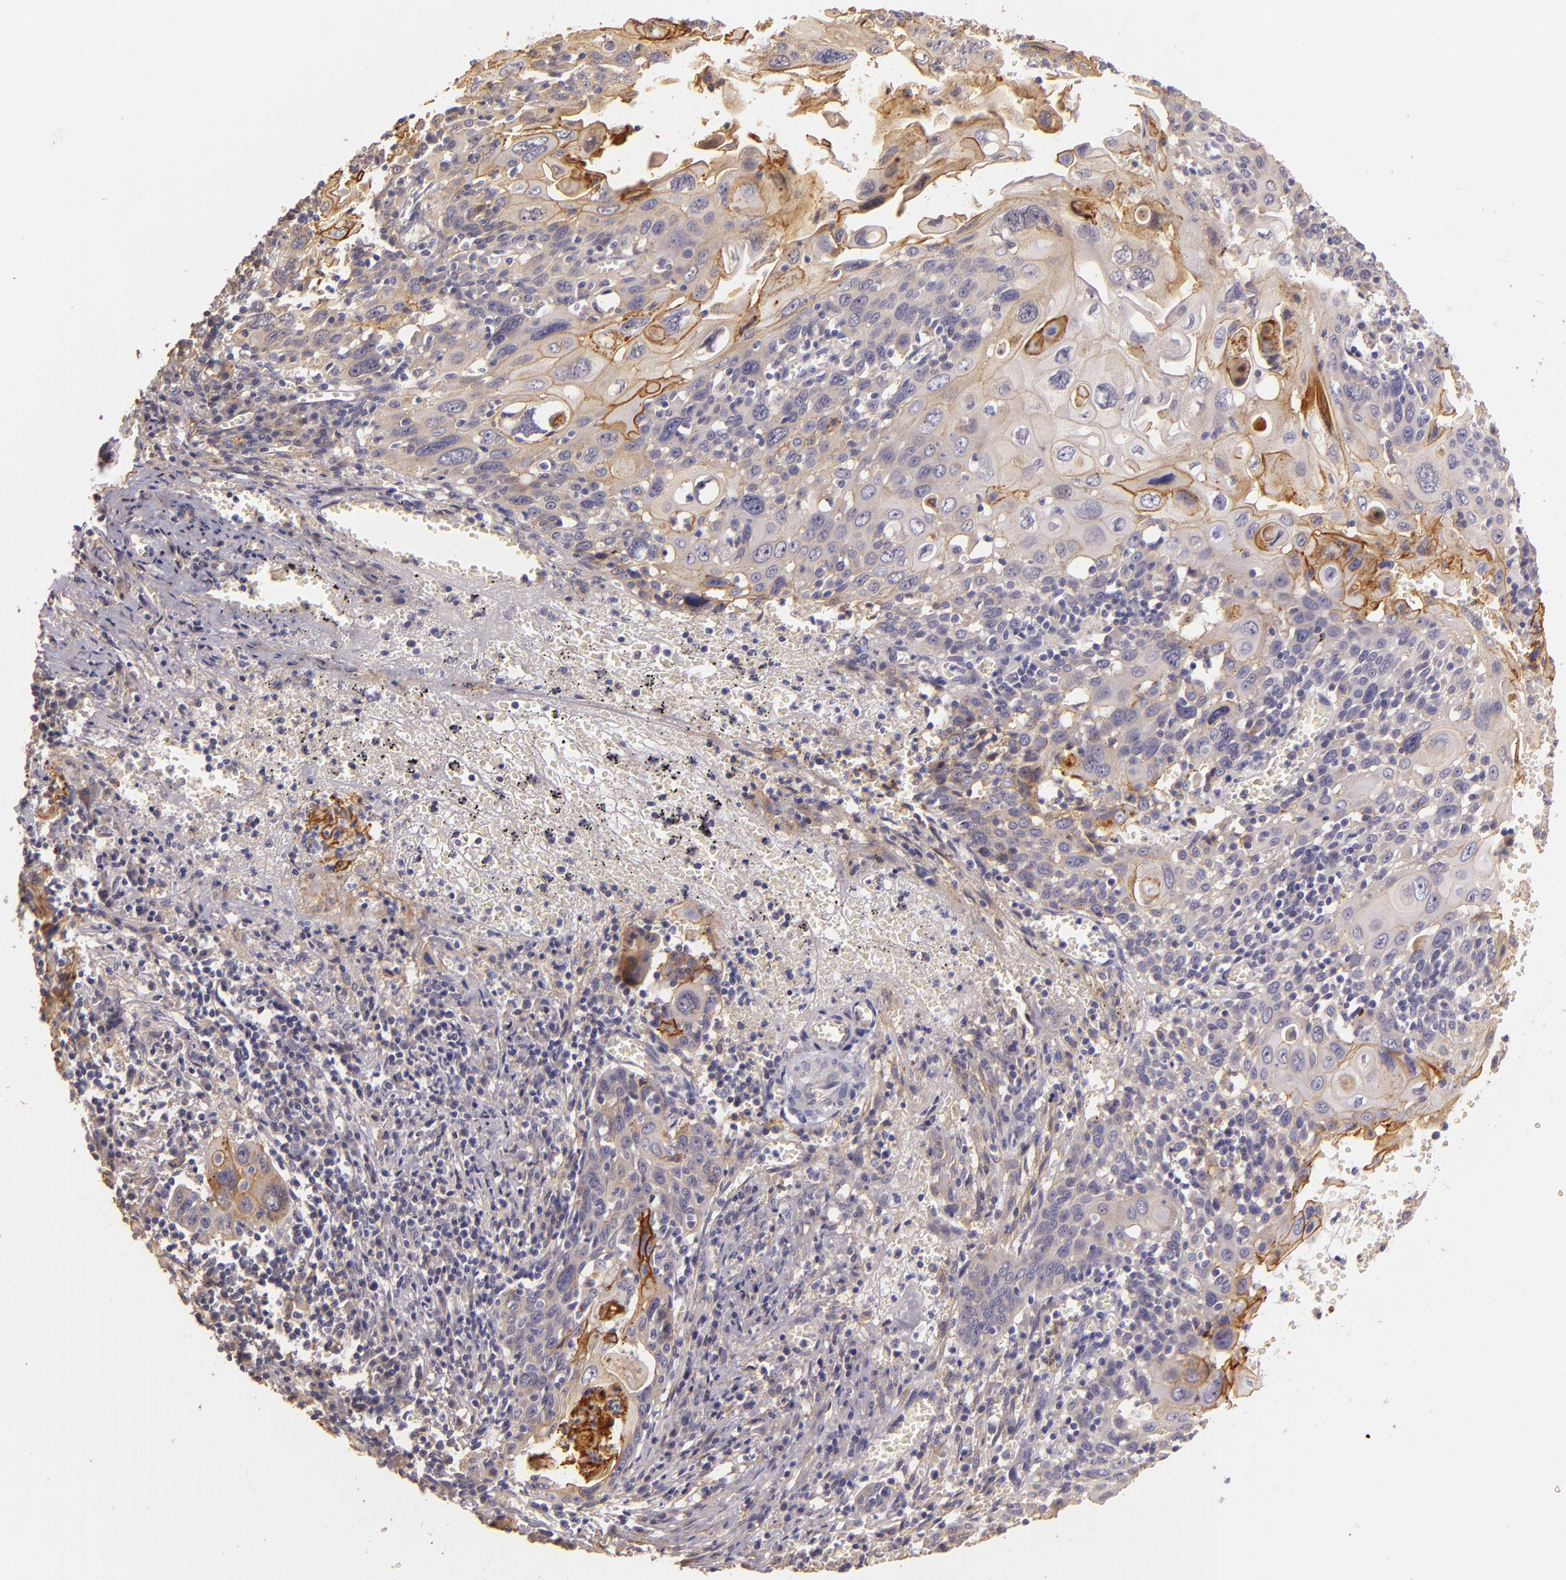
{"staining": {"intensity": "moderate", "quantity": "<25%", "location": "cytoplasmic/membranous"}, "tissue": "cervical cancer", "cell_type": "Tumor cells", "image_type": "cancer", "snomed": [{"axis": "morphology", "description": "Squamous cell carcinoma, NOS"}, {"axis": "topography", "description": "Cervix"}], "caption": "Squamous cell carcinoma (cervical) tissue shows moderate cytoplasmic/membranous staining in approximately <25% of tumor cells, visualized by immunohistochemistry.", "gene": "CTSF", "patient": {"sex": "female", "age": 54}}